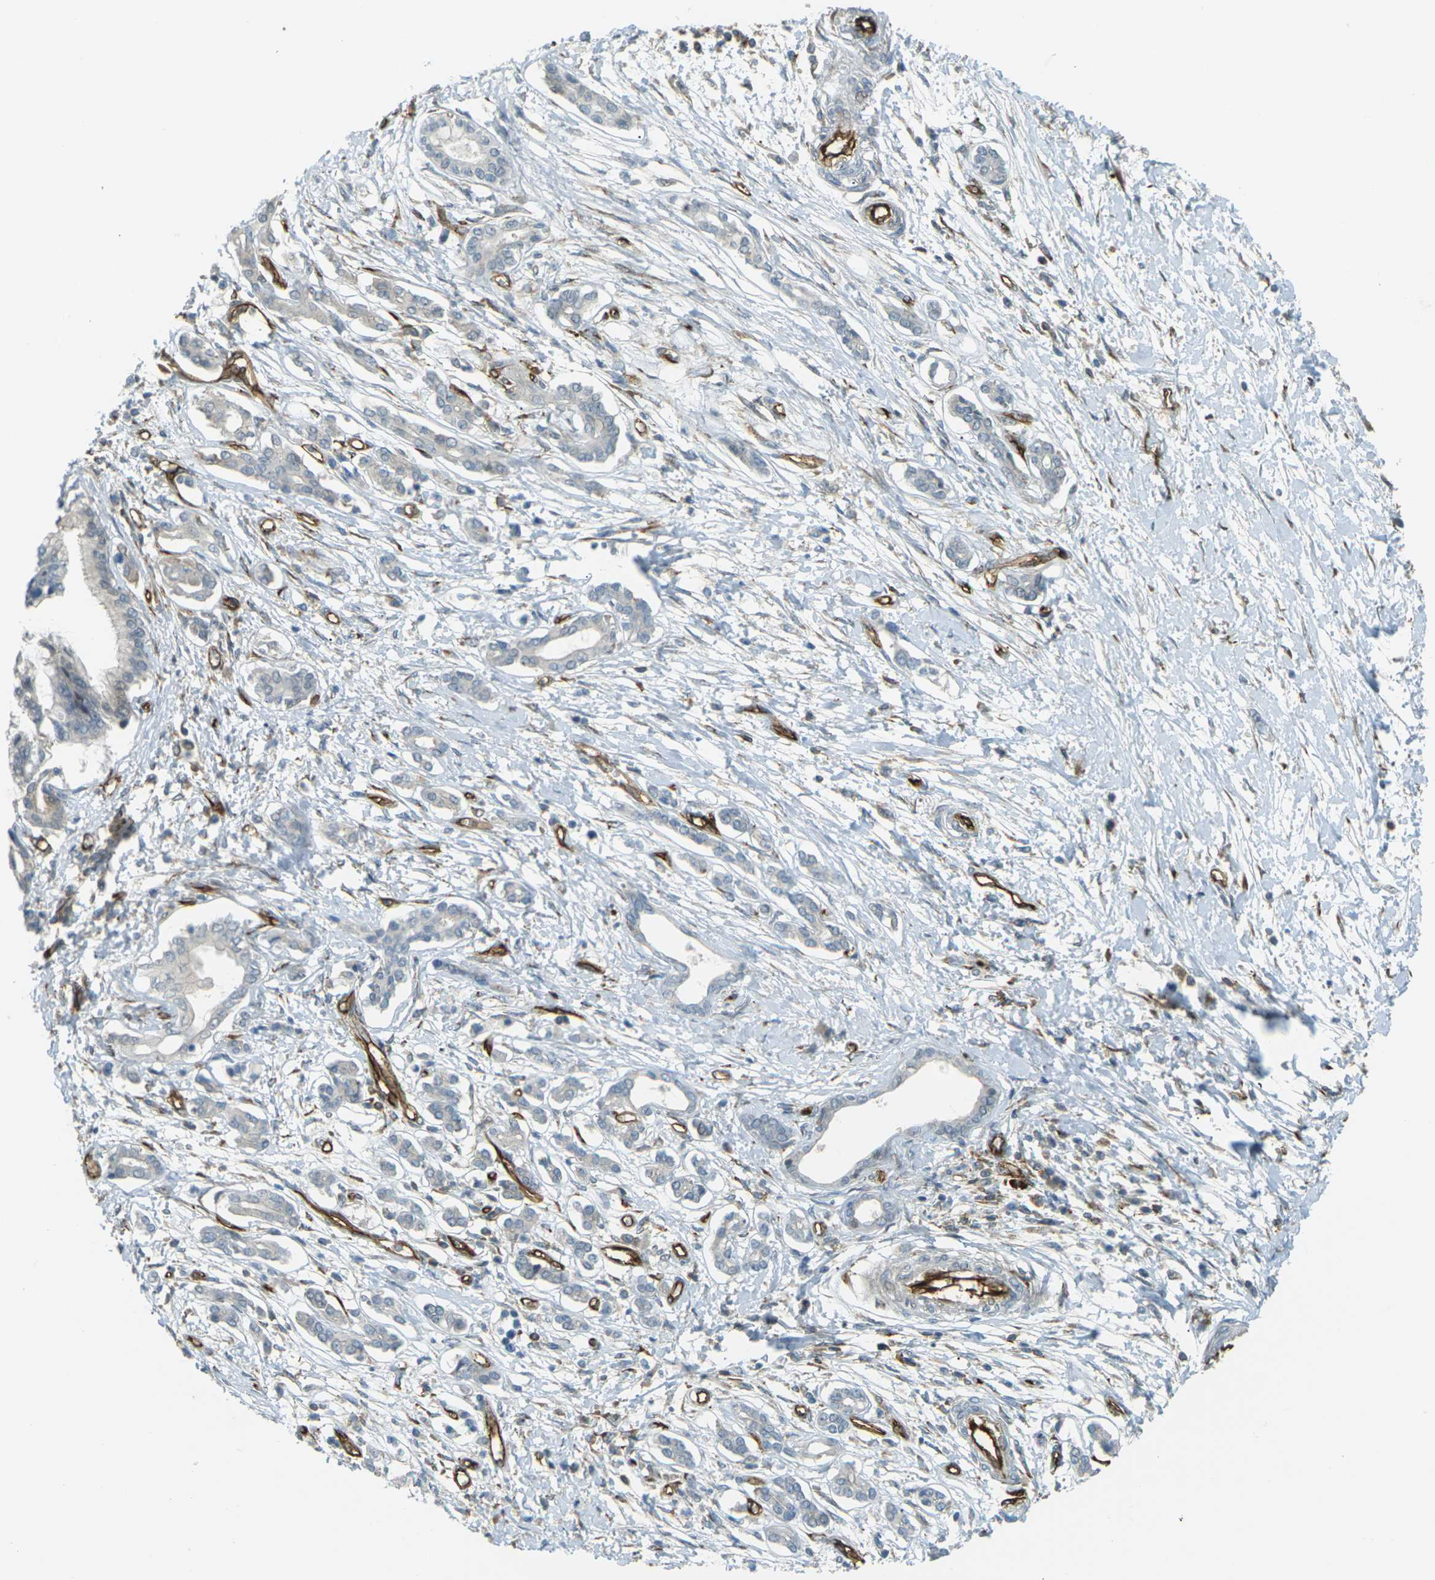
{"staining": {"intensity": "negative", "quantity": "none", "location": "none"}, "tissue": "pancreatic cancer", "cell_type": "Tumor cells", "image_type": "cancer", "snomed": [{"axis": "morphology", "description": "Adenocarcinoma, NOS"}, {"axis": "topography", "description": "Pancreas"}], "caption": "Immunohistochemical staining of human pancreatic cancer displays no significant expression in tumor cells.", "gene": "S1PR1", "patient": {"sex": "male", "age": 56}}